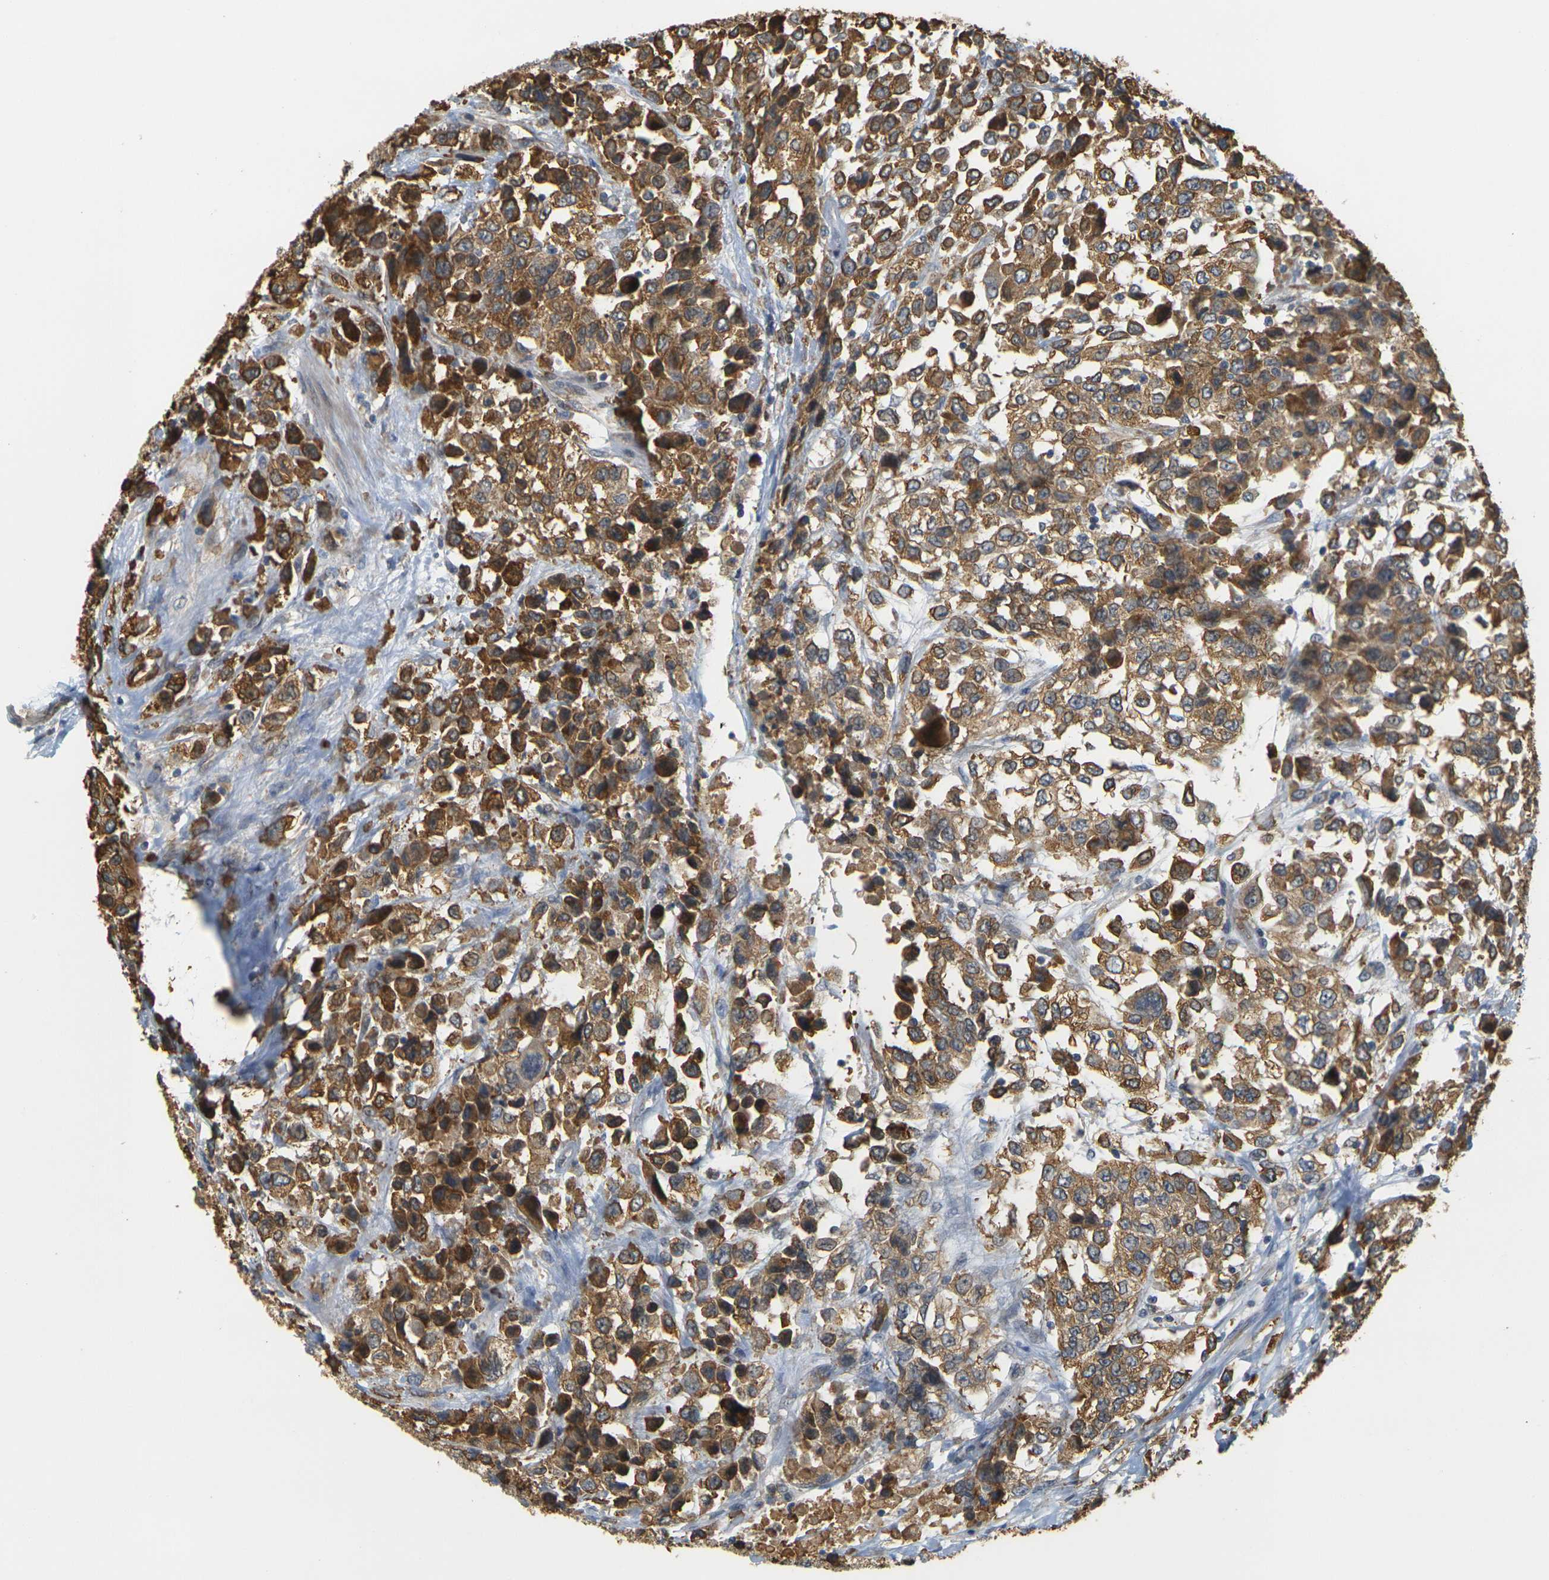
{"staining": {"intensity": "strong", "quantity": ">75%", "location": "cytoplasmic/membranous"}, "tissue": "urothelial cancer", "cell_type": "Tumor cells", "image_type": "cancer", "snomed": [{"axis": "morphology", "description": "Urothelial carcinoma, High grade"}, {"axis": "topography", "description": "Urinary bladder"}], "caption": "Immunohistochemical staining of urothelial cancer displays strong cytoplasmic/membranous protein expression in approximately >75% of tumor cells.", "gene": "MEGF9", "patient": {"sex": "female", "age": 80}}